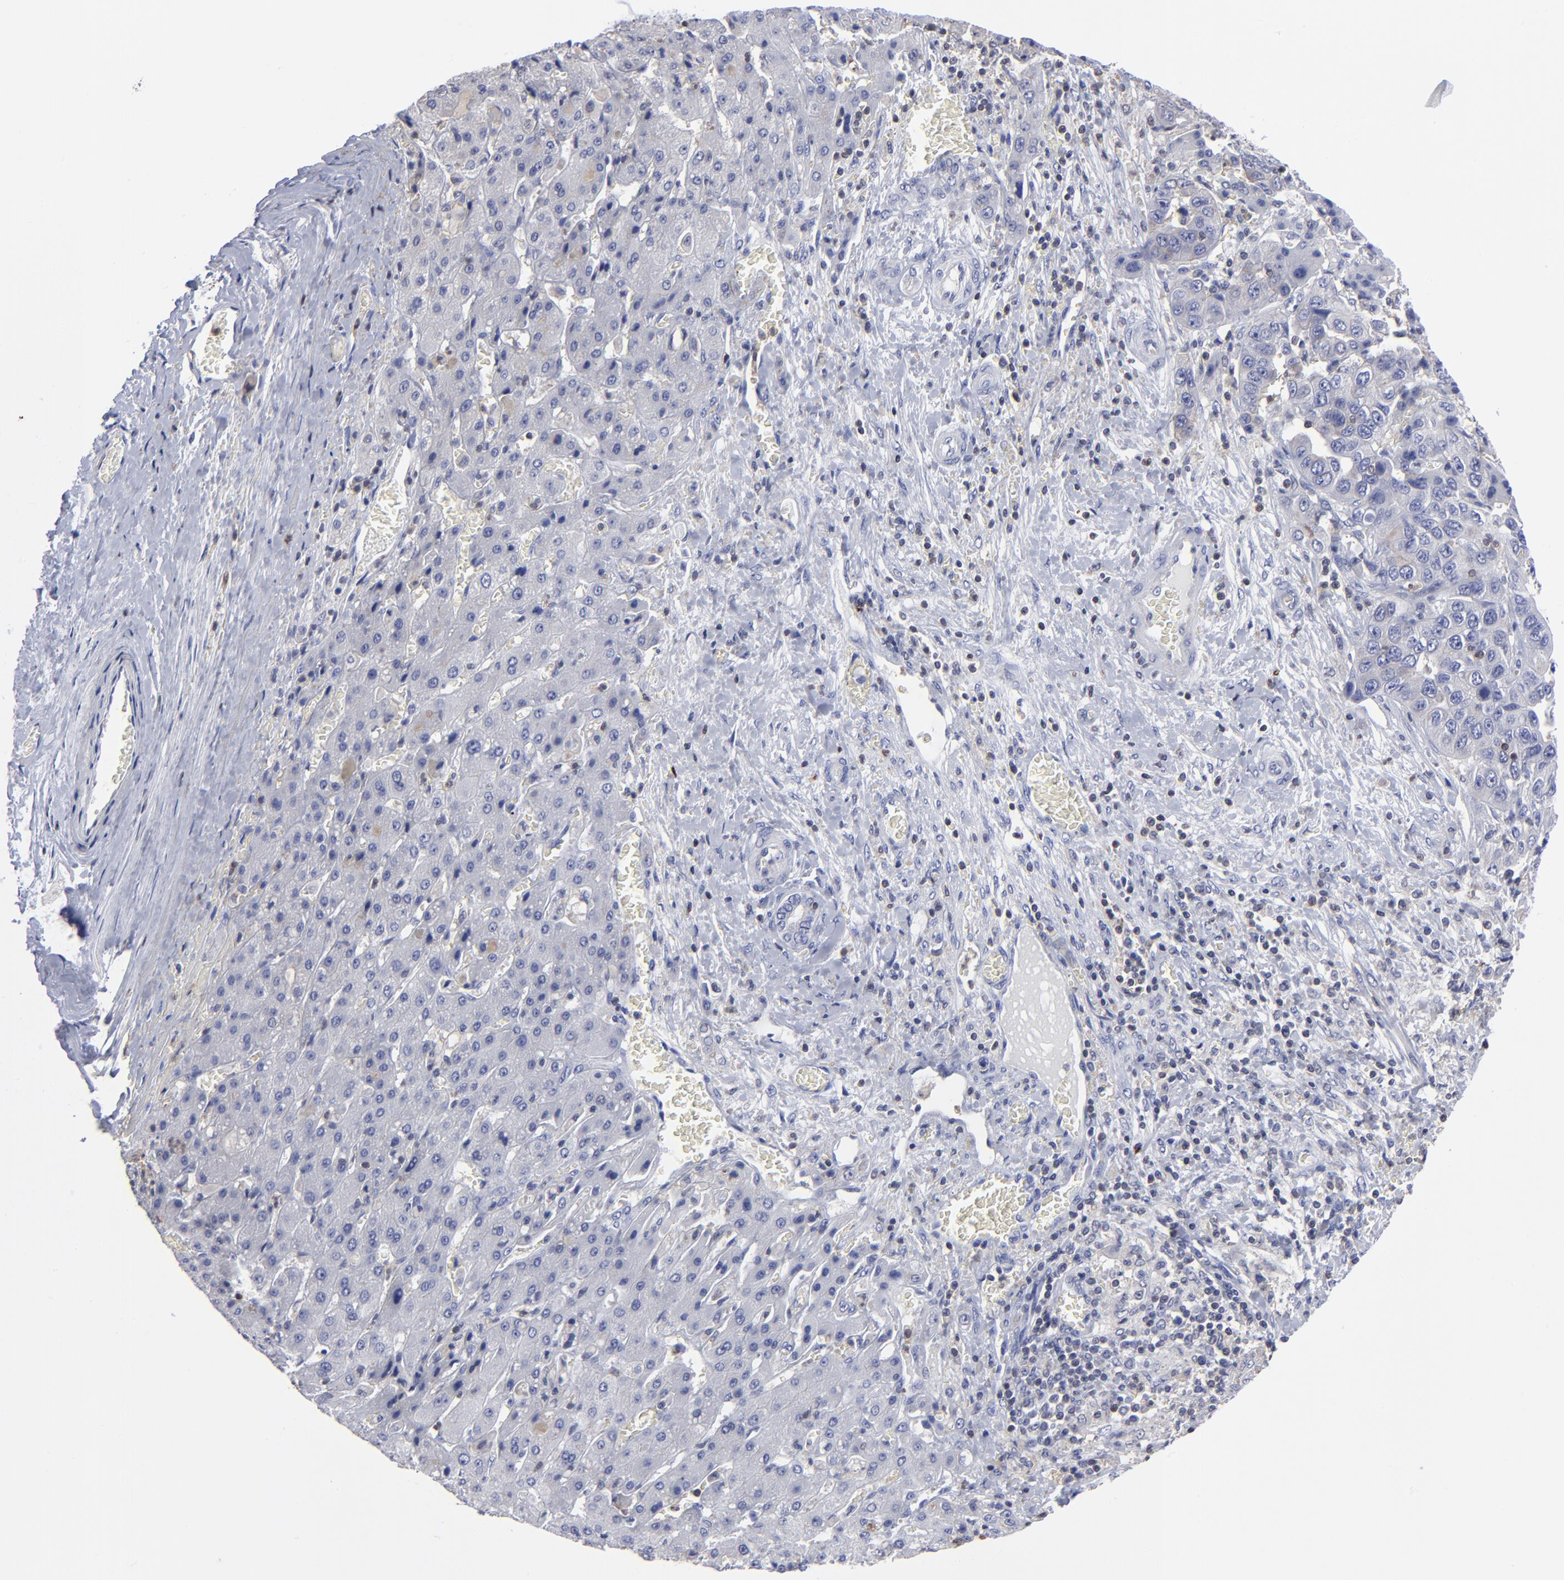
{"staining": {"intensity": "negative", "quantity": "none", "location": "none"}, "tissue": "liver cancer", "cell_type": "Tumor cells", "image_type": "cancer", "snomed": [{"axis": "morphology", "description": "Cholangiocarcinoma"}, {"axis": "topography", "description": "Liver"}], "caption": "Human cholangiocarcinoma (liver) stained for a protein using IHC reveals no staining in tumor cells.", "gene": "TBXT", "patient": {"sex": "female", "age": 52}}